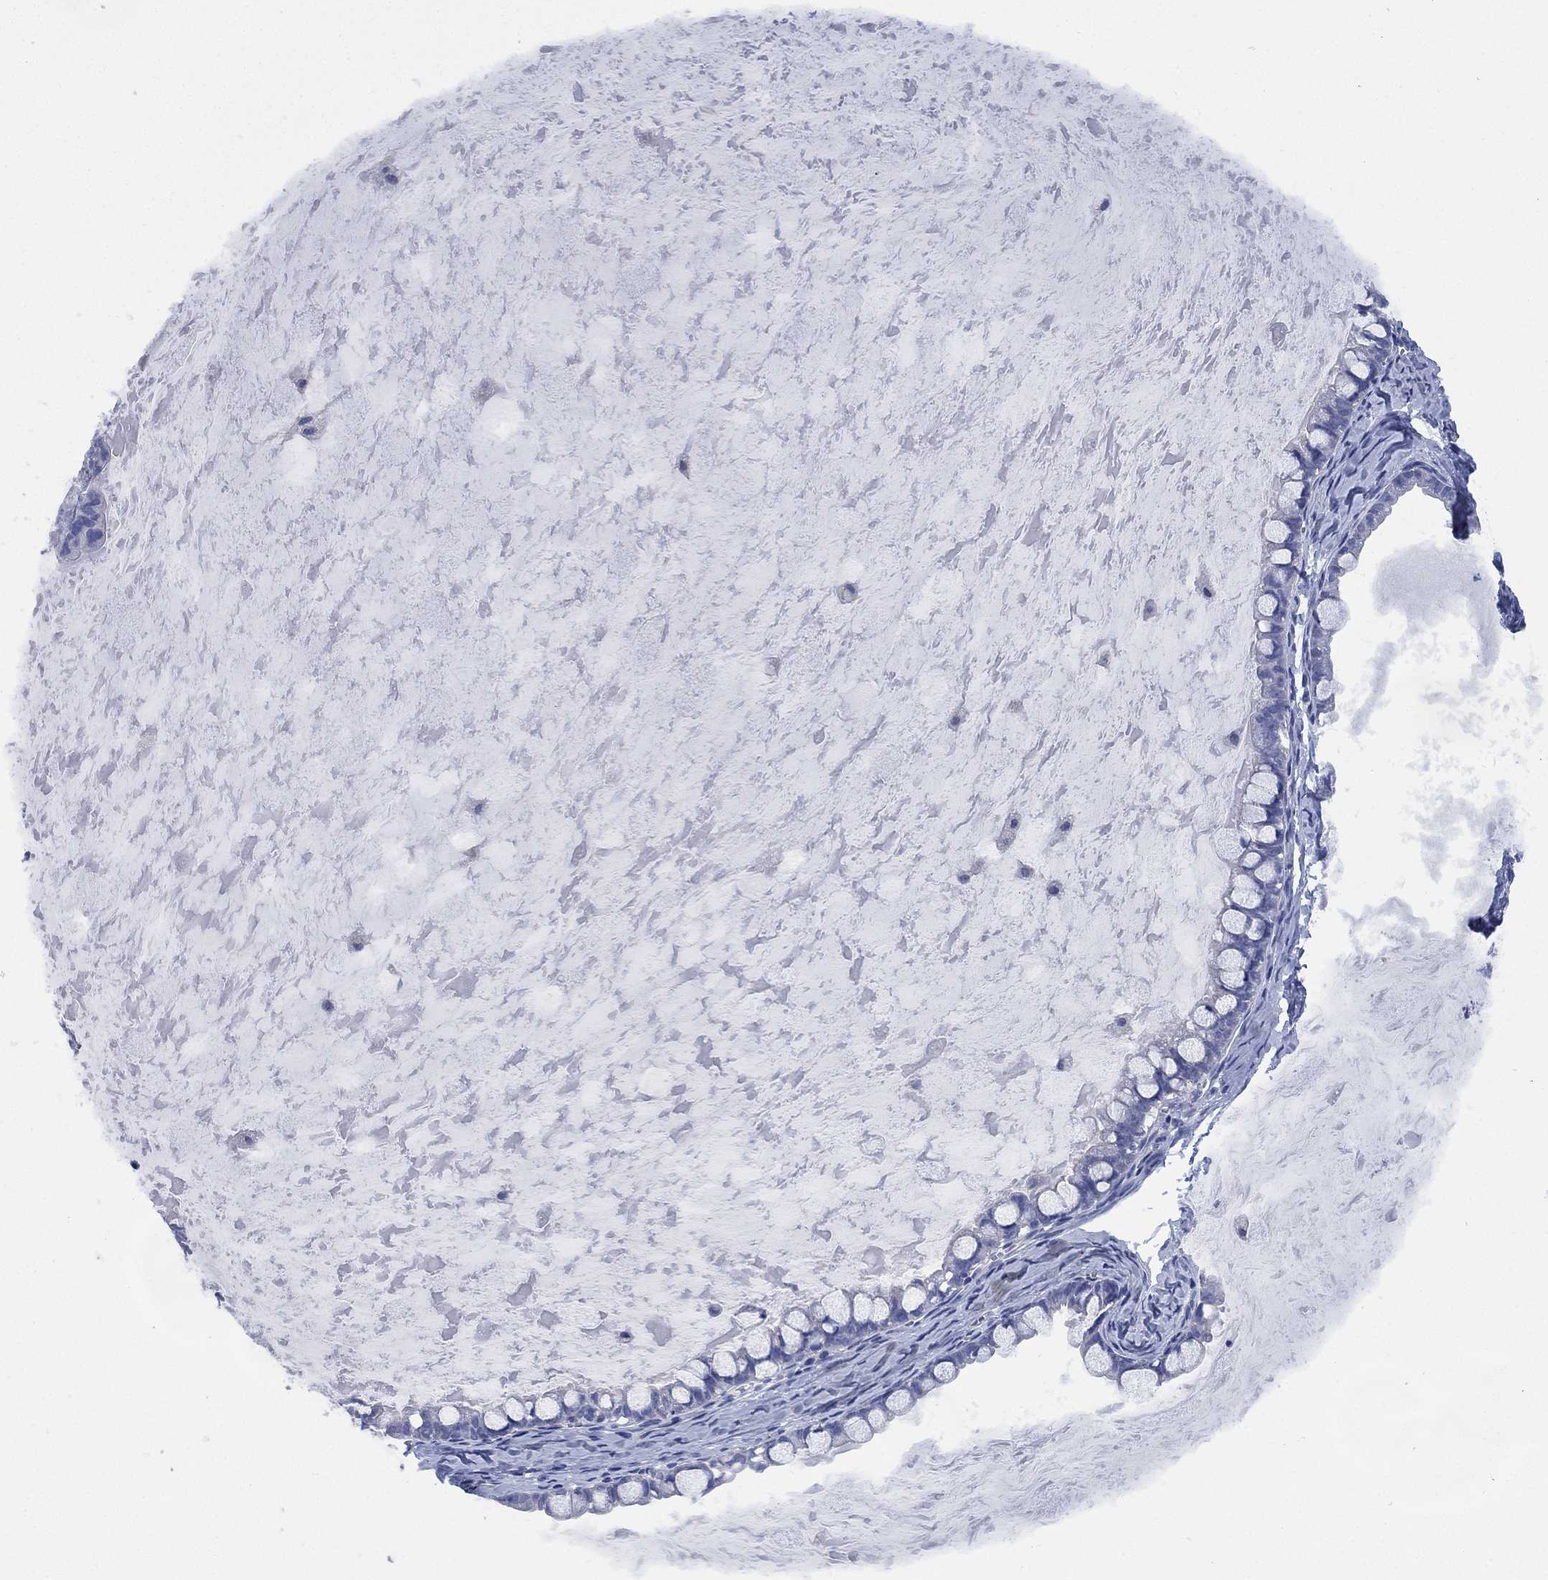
{"staining": {"intensity": "negative", "quantity": "none", "location": "none"}, "tissue": "ovarian cancer", "cell_type": "Tumor cells", "image_type": "cancer", "snomed": [{"axis": "morphology", "description": "Cystadenocarcinoma, mucinous, NOS"}, {"axis": "topography", "description": "Ovary"}], "caption": "High magnification brightfield microscopy of ovarian cancer (mucinous cystadenocarcinoma) stained with DAB (brown) and counterstained with hematoxylin (blue): tumor cells show no significant staining. Nuclei are stained in blue.", "gene": "CCDC70", "patient": {"sex": "female", "age": 63}}